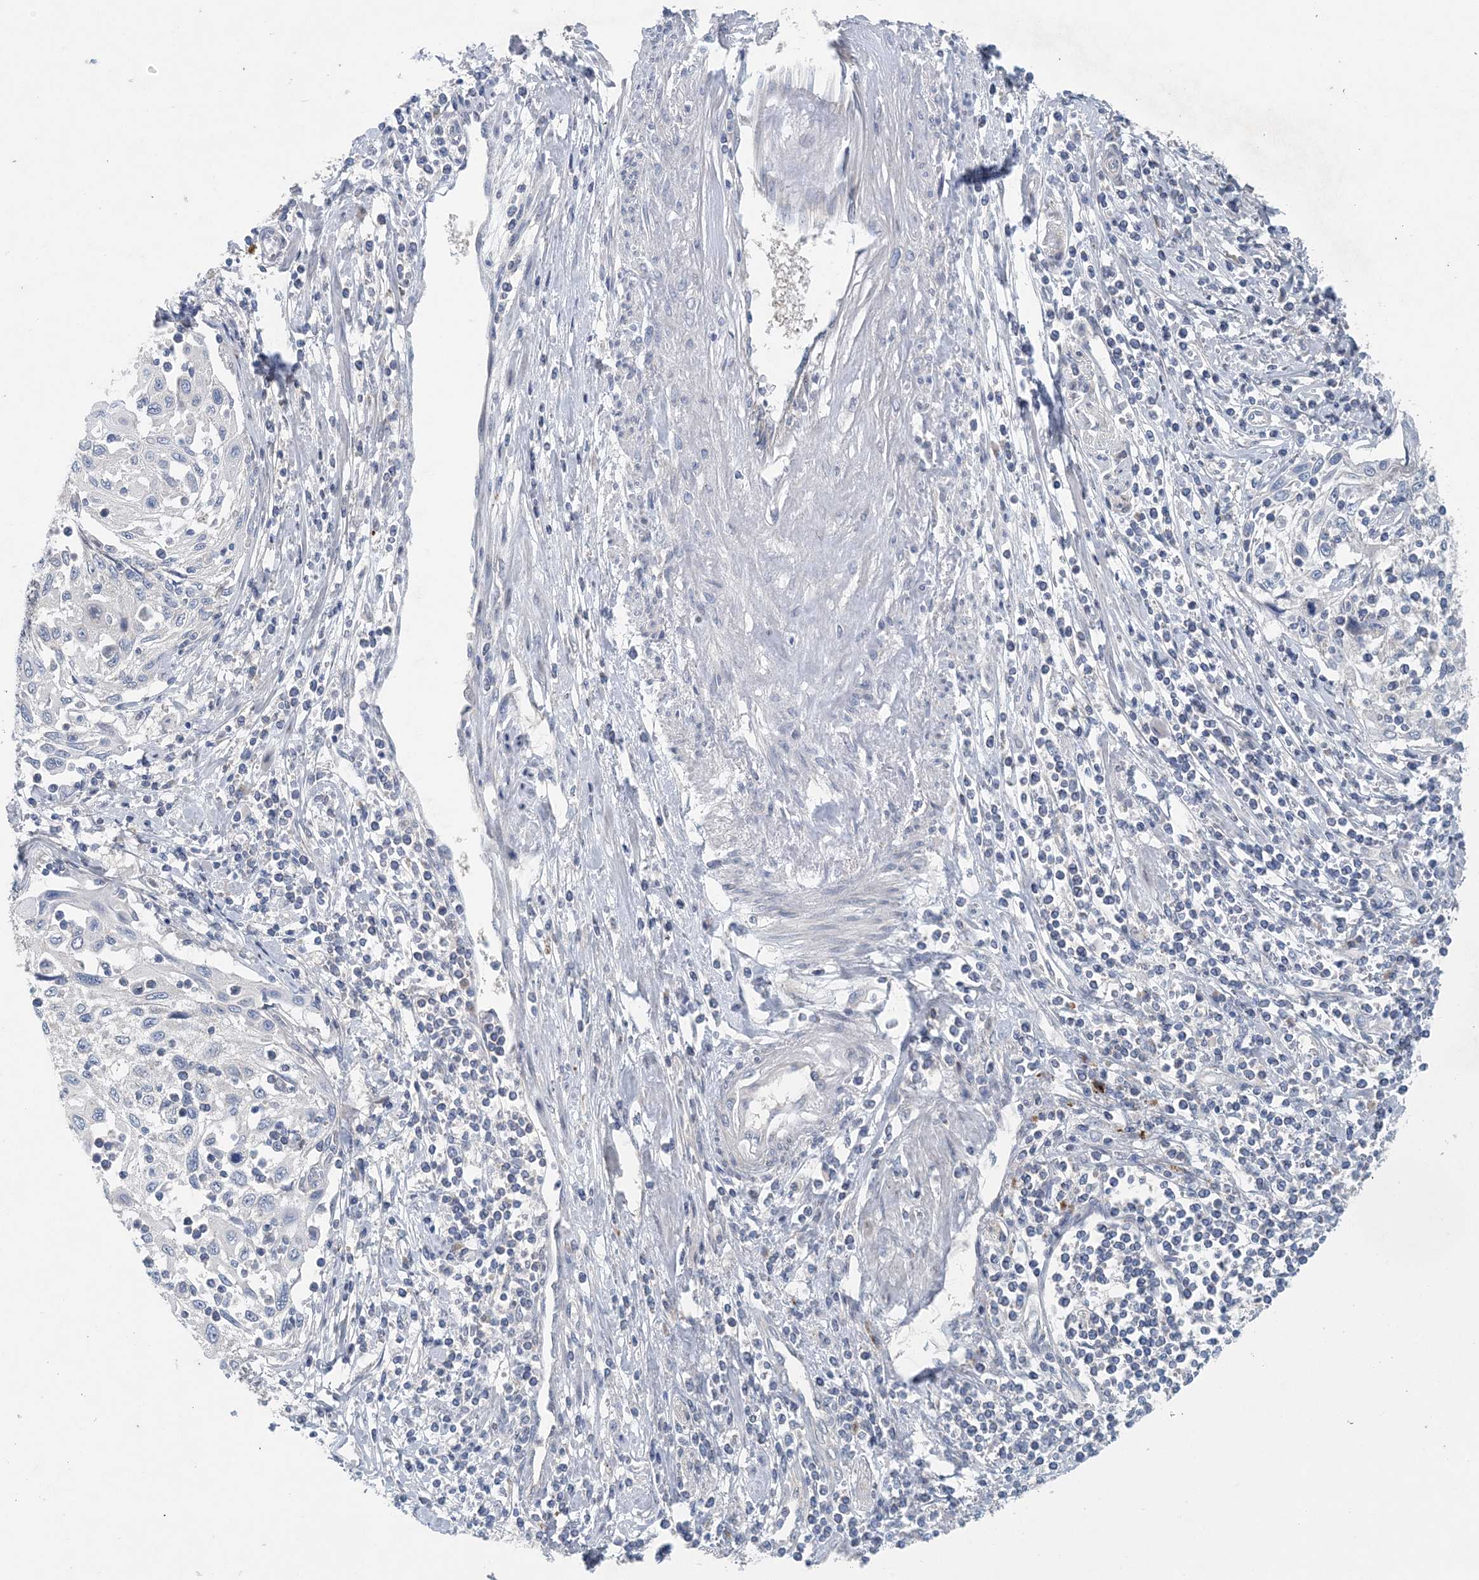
{"staining": {"intensity": "negative", "quantity": "none", "location": "none"}, "tissue": "cervical cancer", "cell_type": "Tumor cells", "image_type": "cancer", "snomed": [{"axis": "morphology", "description": "Squamous cell carcinoma, NOS"}, {"axis": "topography", "description": "Cervix"}], "caption": "The photomicrograph shows no significant expression in tumor cells of cervical cancer (squamous cell carcinoma). (DAB (3,3'-diaminobenzidine) immunohistochemistry visualized using brightfield microscopy, high magnification).", "gene": "HIKESHI", "patient": {"sex": "female", "age": 70}}